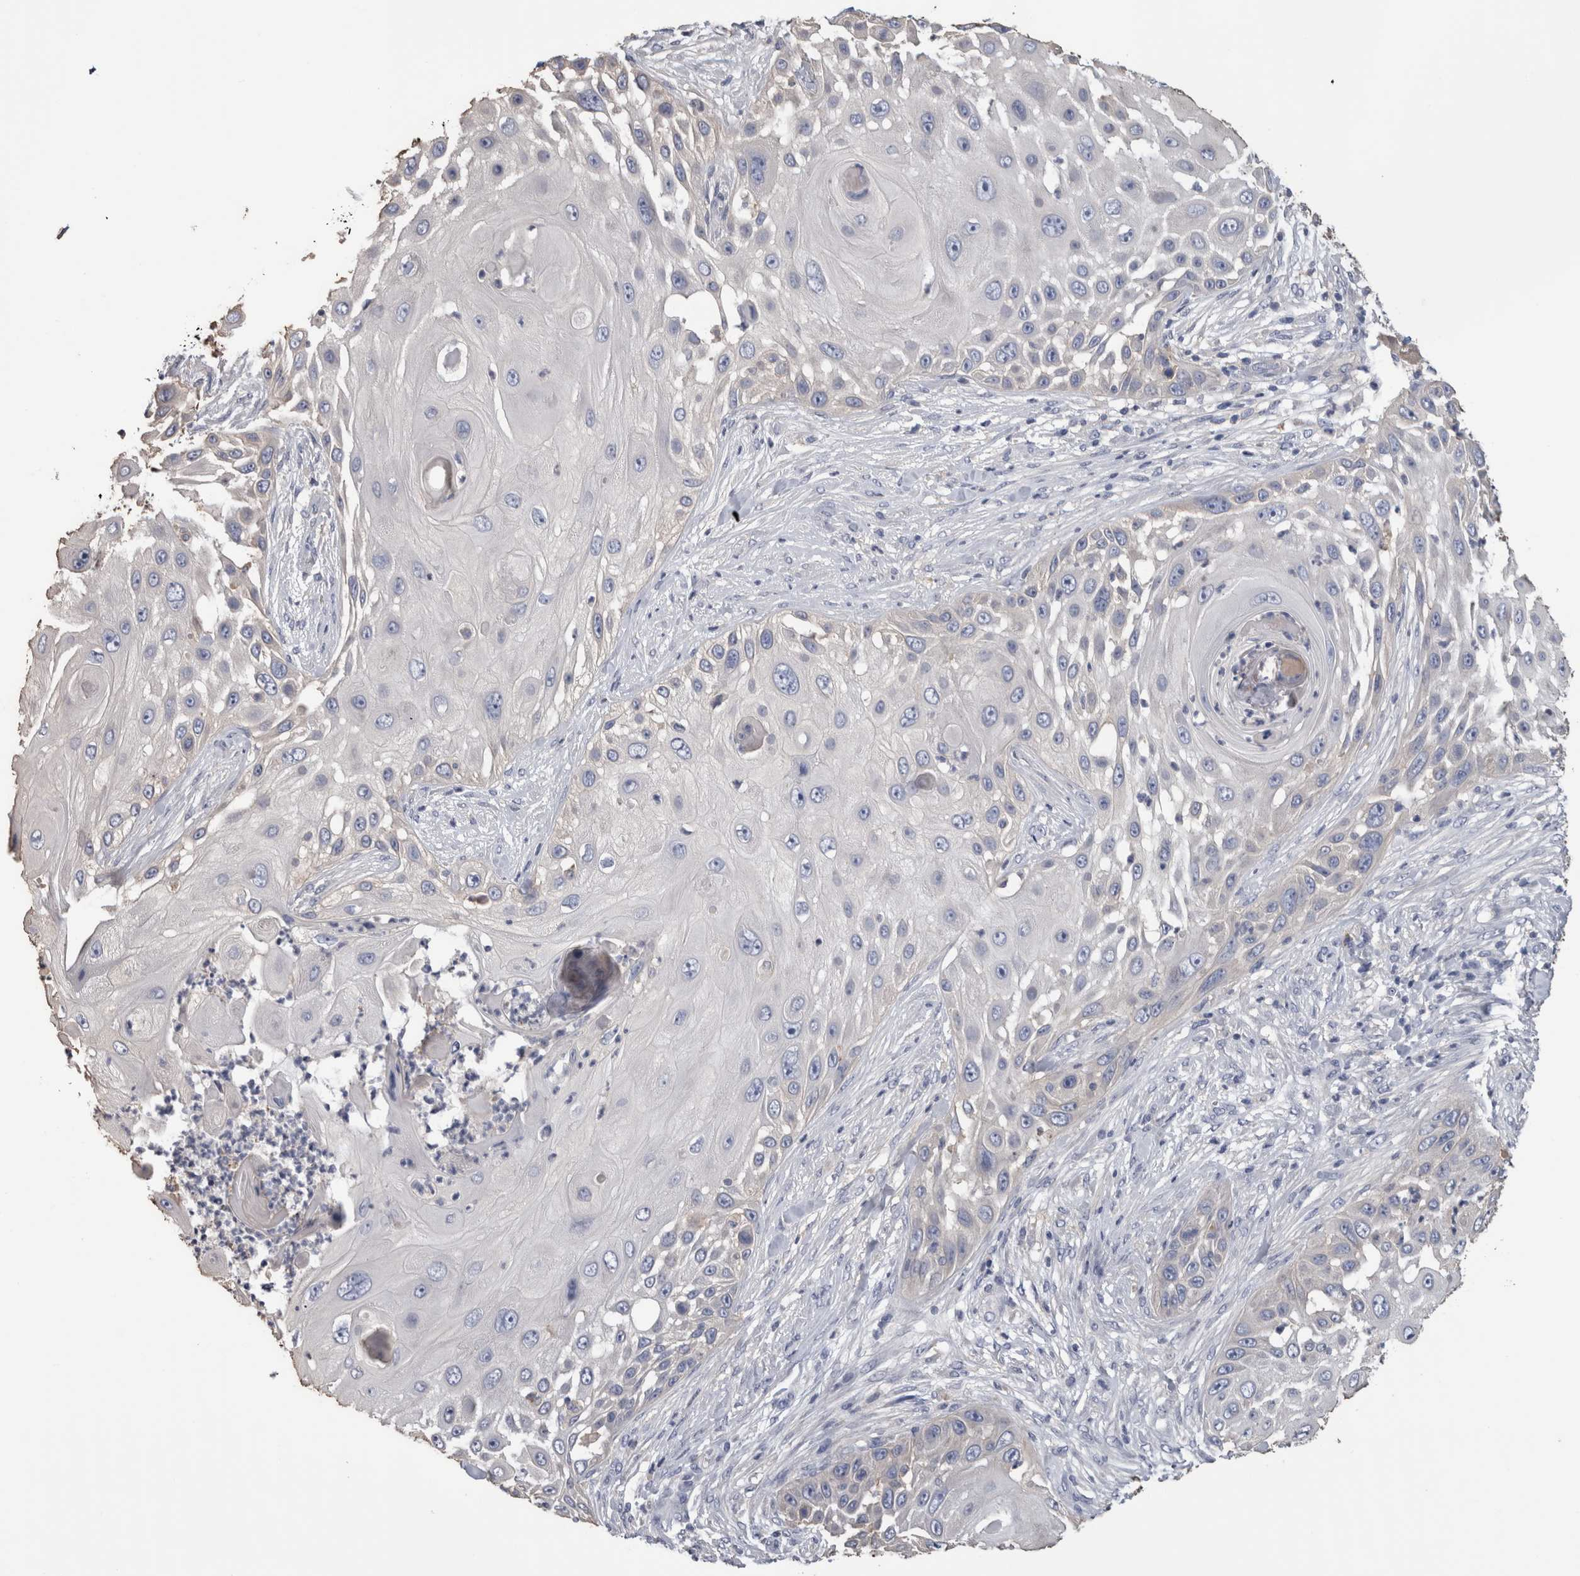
{"staining": {"intensity": "negative", "quantity": "none", "location": "none"}, "tissue": "skin cancer", "cell_type": "Tumor cells", "image_type": "cancer", "snomed": [{"axis": "morphology", "description": "Squamous cell carcinoma, NOS"}, {"axis": "topography", "description": "Skin"}], "caption": "This is an immunohistochemistry photomicrograph of human squamous cell carcinoma (skin). There is no expression in tumor cells.", "gene": "SCRN1", "patient": {"sex": "female", "age": 44}}